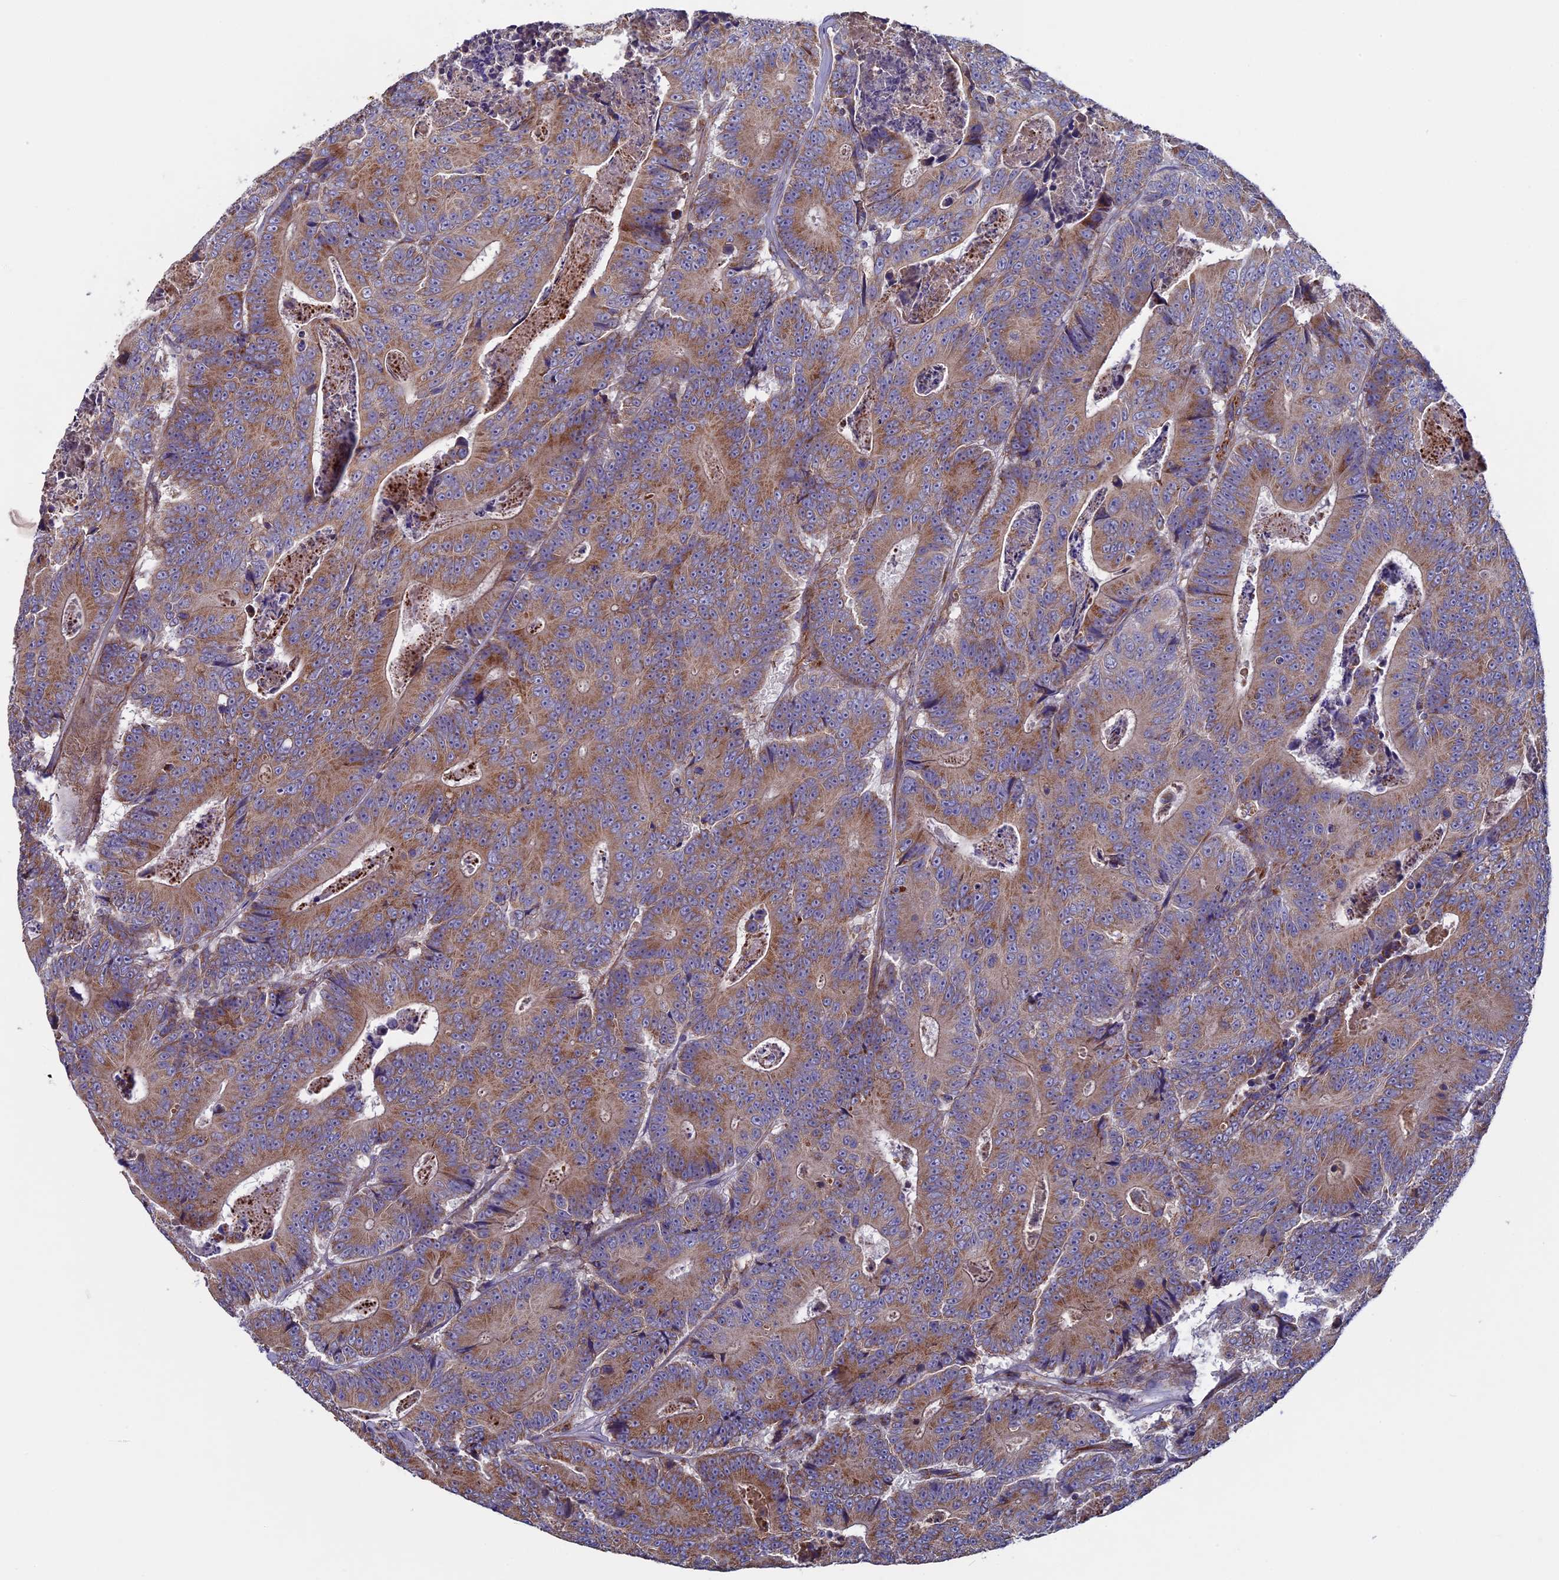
{"staining": {"intensity": "moderate", "quantity": ">75%", "location": "cytoplasmic/membranous"}, "tissue": "colorectal cancer", "cell_type": "Tumor cells", "image_type": "cancer", "snomed": [{"axis": "morphology", "description": "Adenocarcinoma, NOS"}, {"axis": "topography", "description": "Colon"}], "caption": "Brown immunohistochemical staining in human colorectal cancer (adenocarcinoma) displays moderate cytoplasmic/membranous staining in about >75% of tumor cells.", "gene": "SLC15A5", "patient": {"sex": "male", "age": 83}}